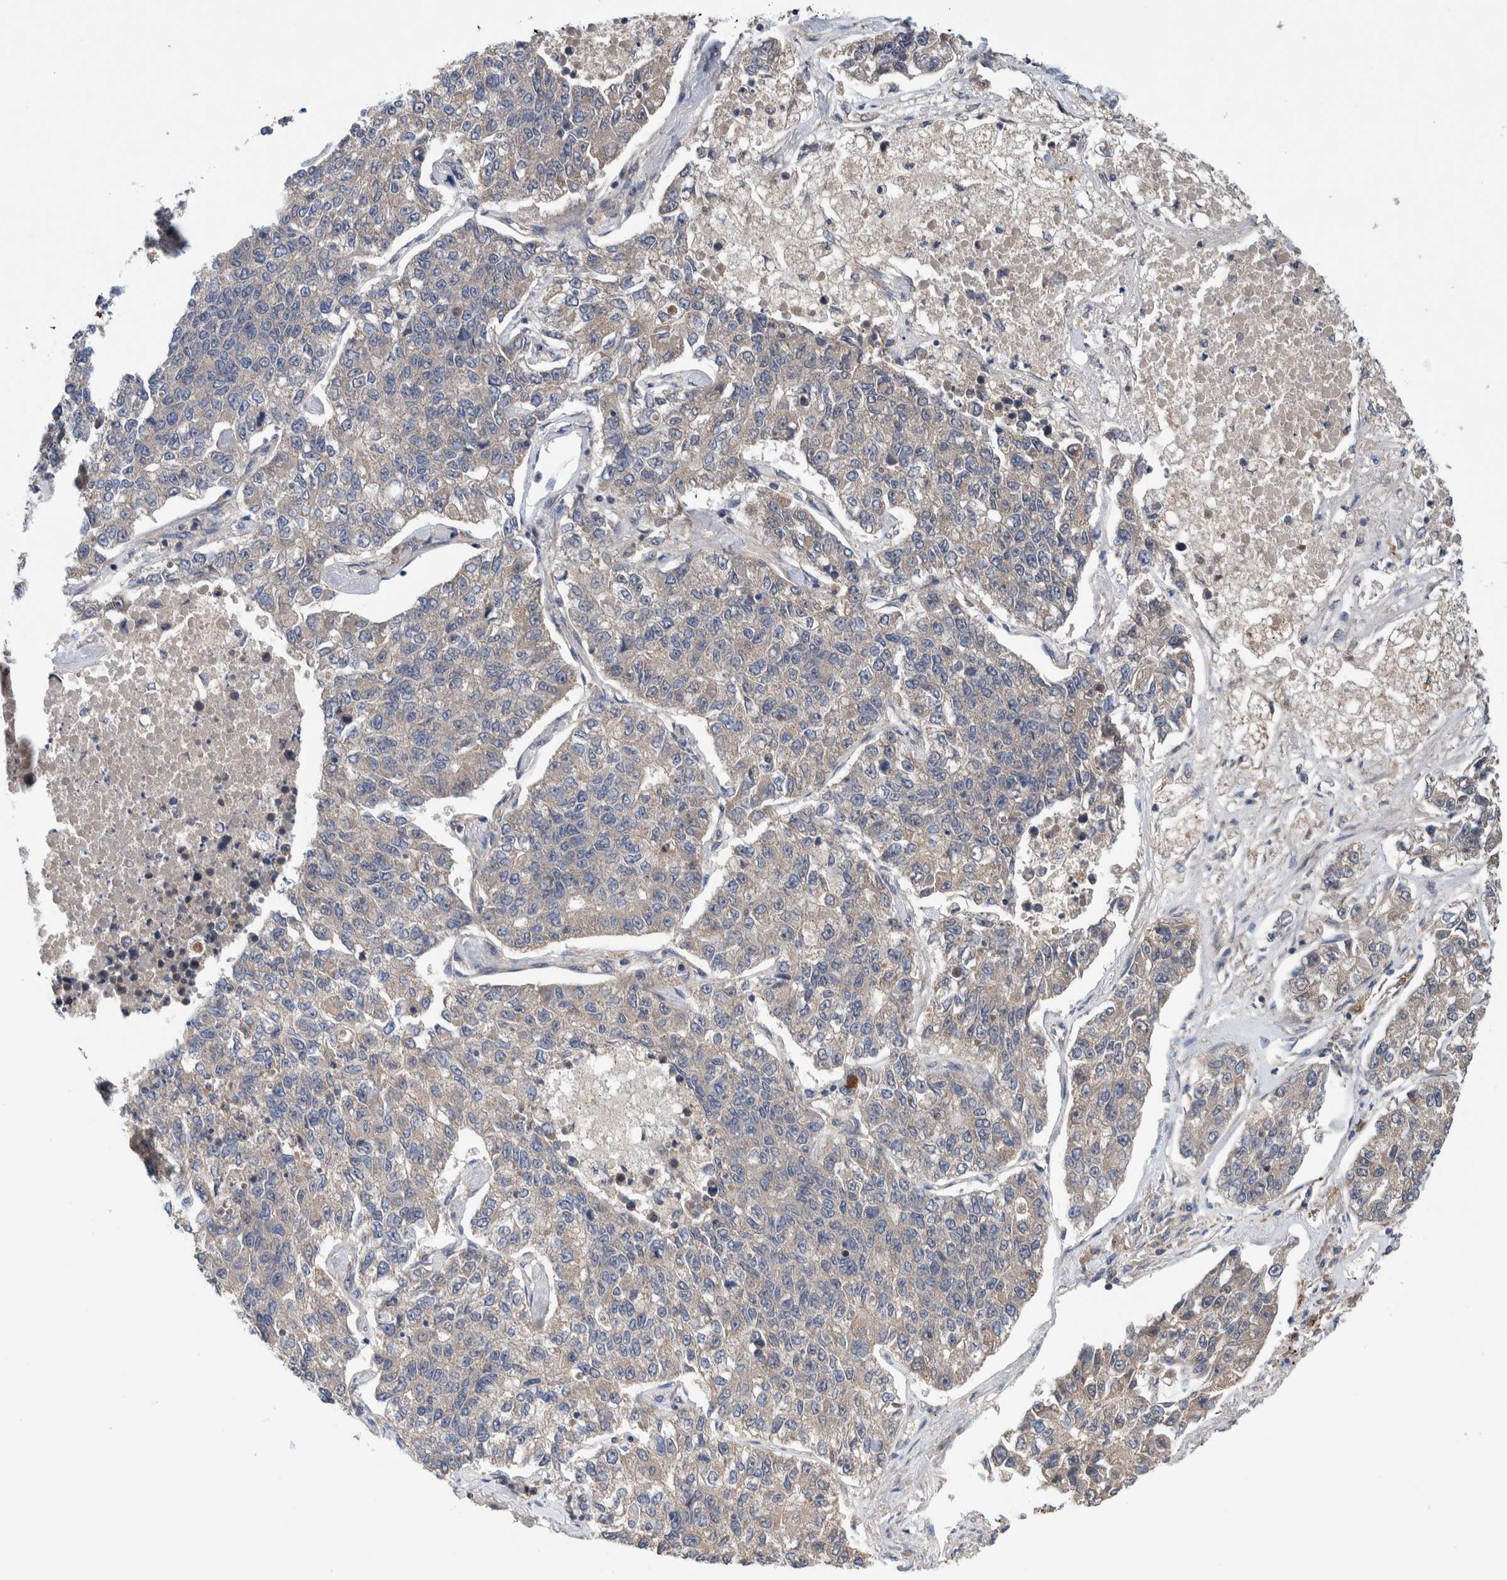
{"staining": {"intensity": "negative", "quantity": "none", "location": "none"}, "tissue": "lung cancer", "cell_type": "Tumor cells", "image_type": "cancer", "snomed": [{"axis": "morphology", "description": "Adenocarcinoma, NOS"}, {"axis": "topography", "description": "Lung"}], "caption": "Lung cancer was stained to show a protein in brown. There is no significant positivity in tumor cells. (Stains: DAB immunohistochemistry (IHC) with hematoxylin counter stain, Microscopy: brightfield microscopy at high magnification).", "gene": "PIK3R6", "patient": {"sex": "male", "age": 49}}